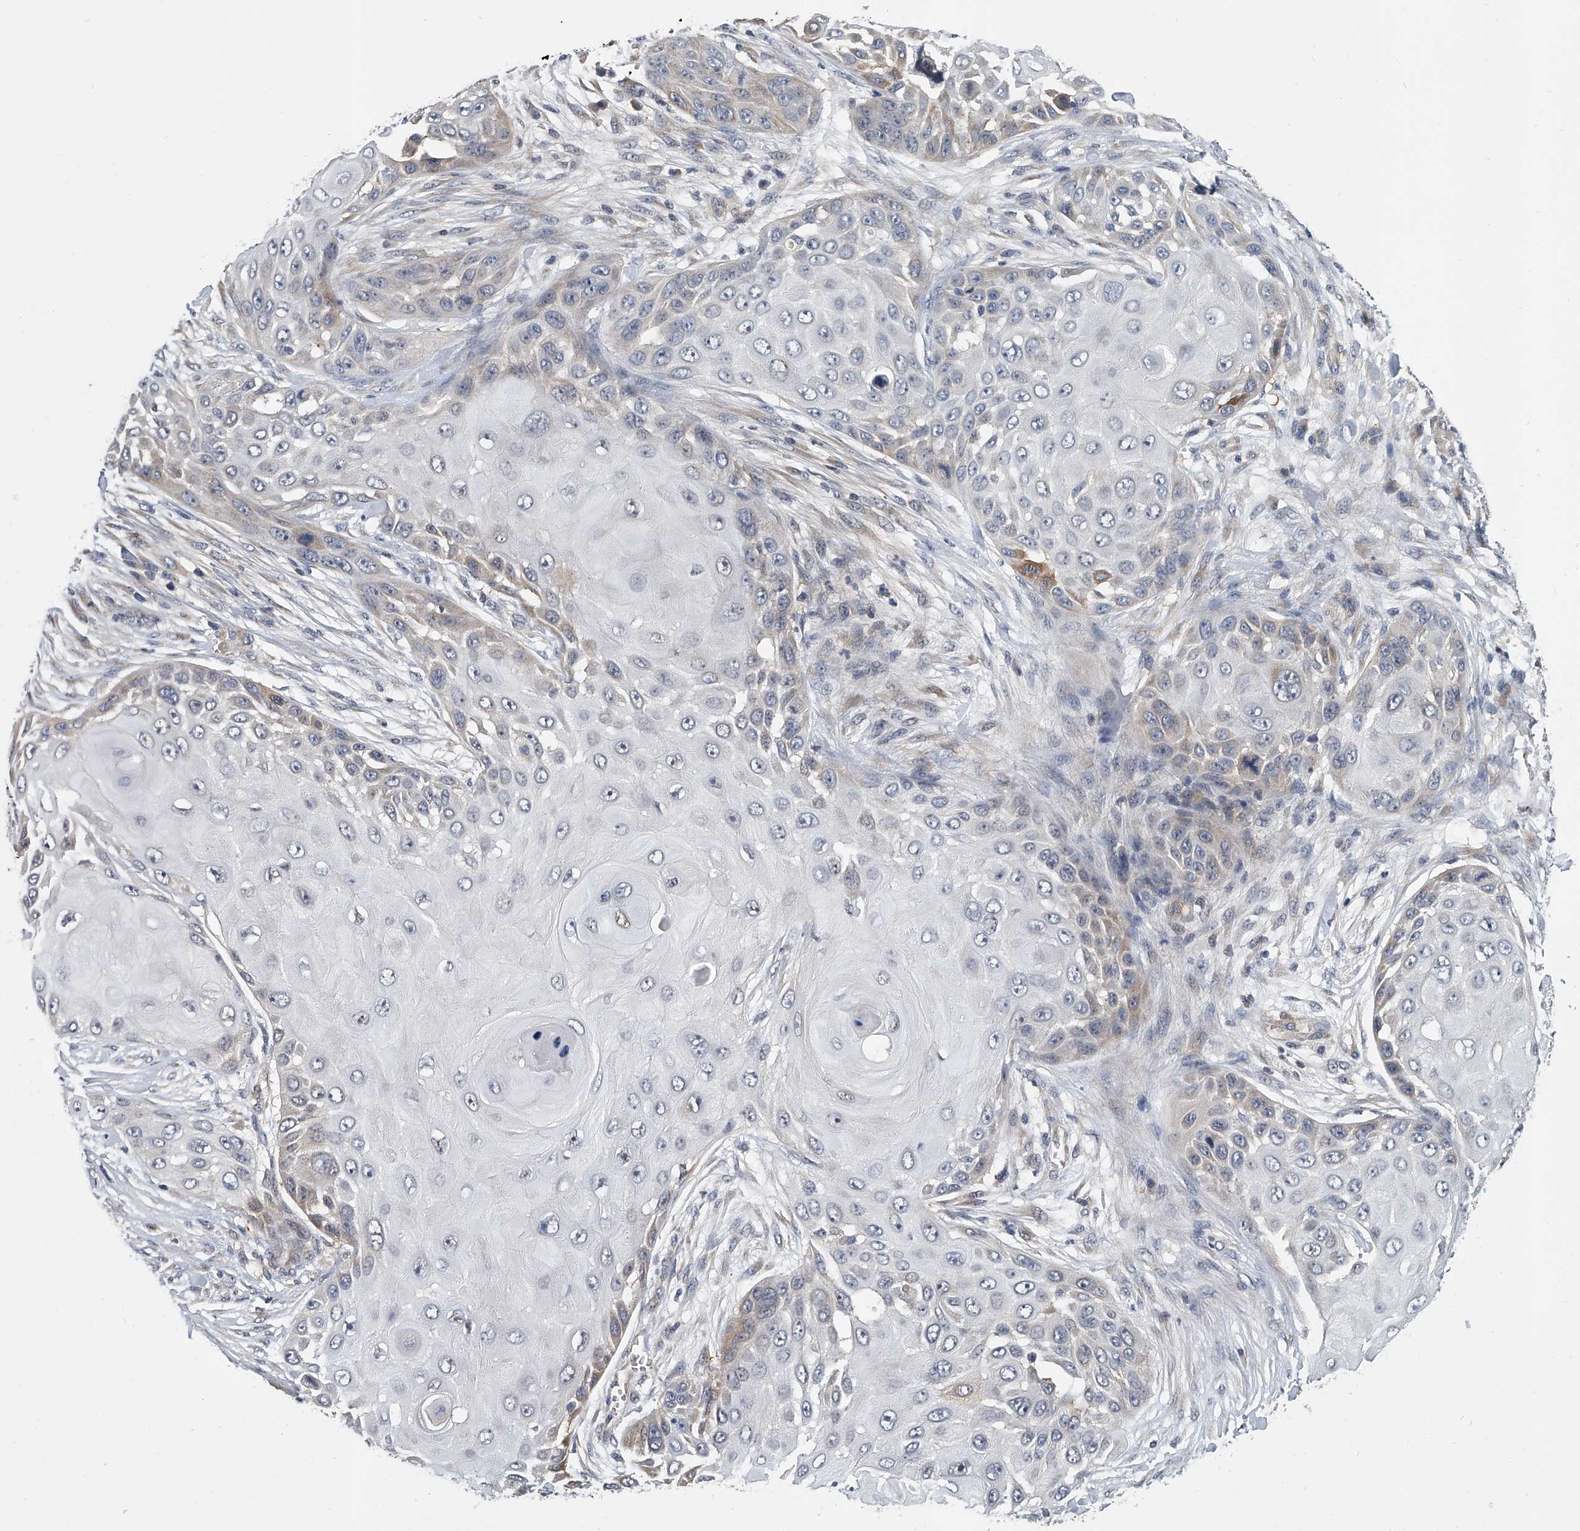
{"staining": {"intensity": "weak", "quantity": "<25%", "location": "cytoplasmic/membranous"}, "tissue": "skin cancer", "cell_type": "Tumor cells", "image_type": "cancer", "snomed": [{"axis": "morphology", "description": "Squamous cell carcinoma, NOS"}, {"axis": "topography", "description": "Skin"}], "caption": "This is an IHC photomicrograph of skin squamous cell carcinoma. There is no staining in tumor cells.", "gene": "CD200", "patient": {"sex": "female", "age": 44}}